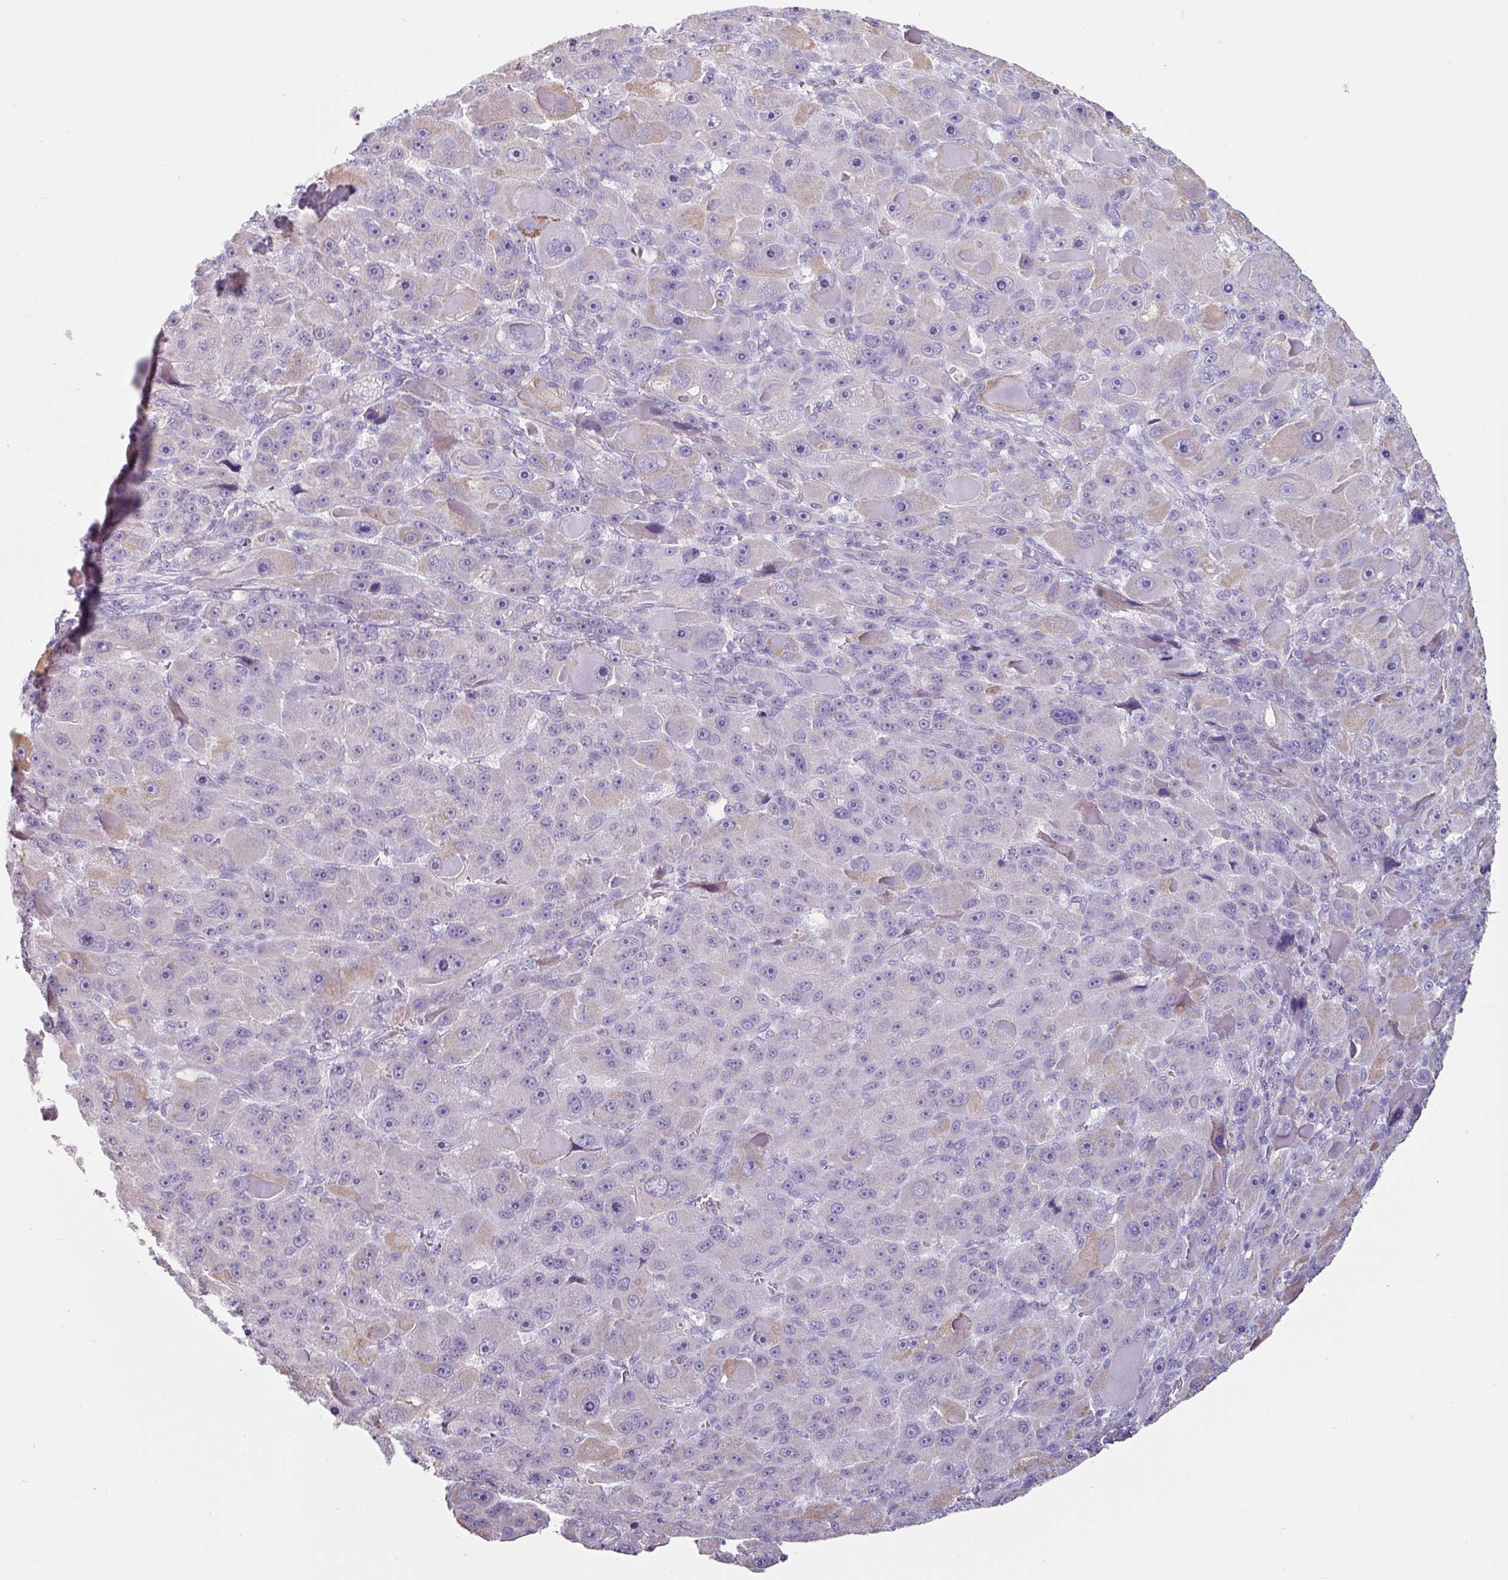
{"staining": {"intensity": "negative", "quantity": "none", "location": "none"}, "tissue": "liver cancer", "cell_type": "Tumor cells", "image_type": "cancer", "snomed": [{"axis": "morphology", "description": "Carcinoma, Hepatocellular, NOS"}, {"axis": "topography", "description": "Liver"}], "caption": "This is a micrograph of IHC staining of liver cancer, which shows no positivity in tumor cells. (Immunohistochemistry (ihc), brightfield microscopy, high magnification).", "gene": "CLCA1", "patient": {"sex": "male", "age": 76}}